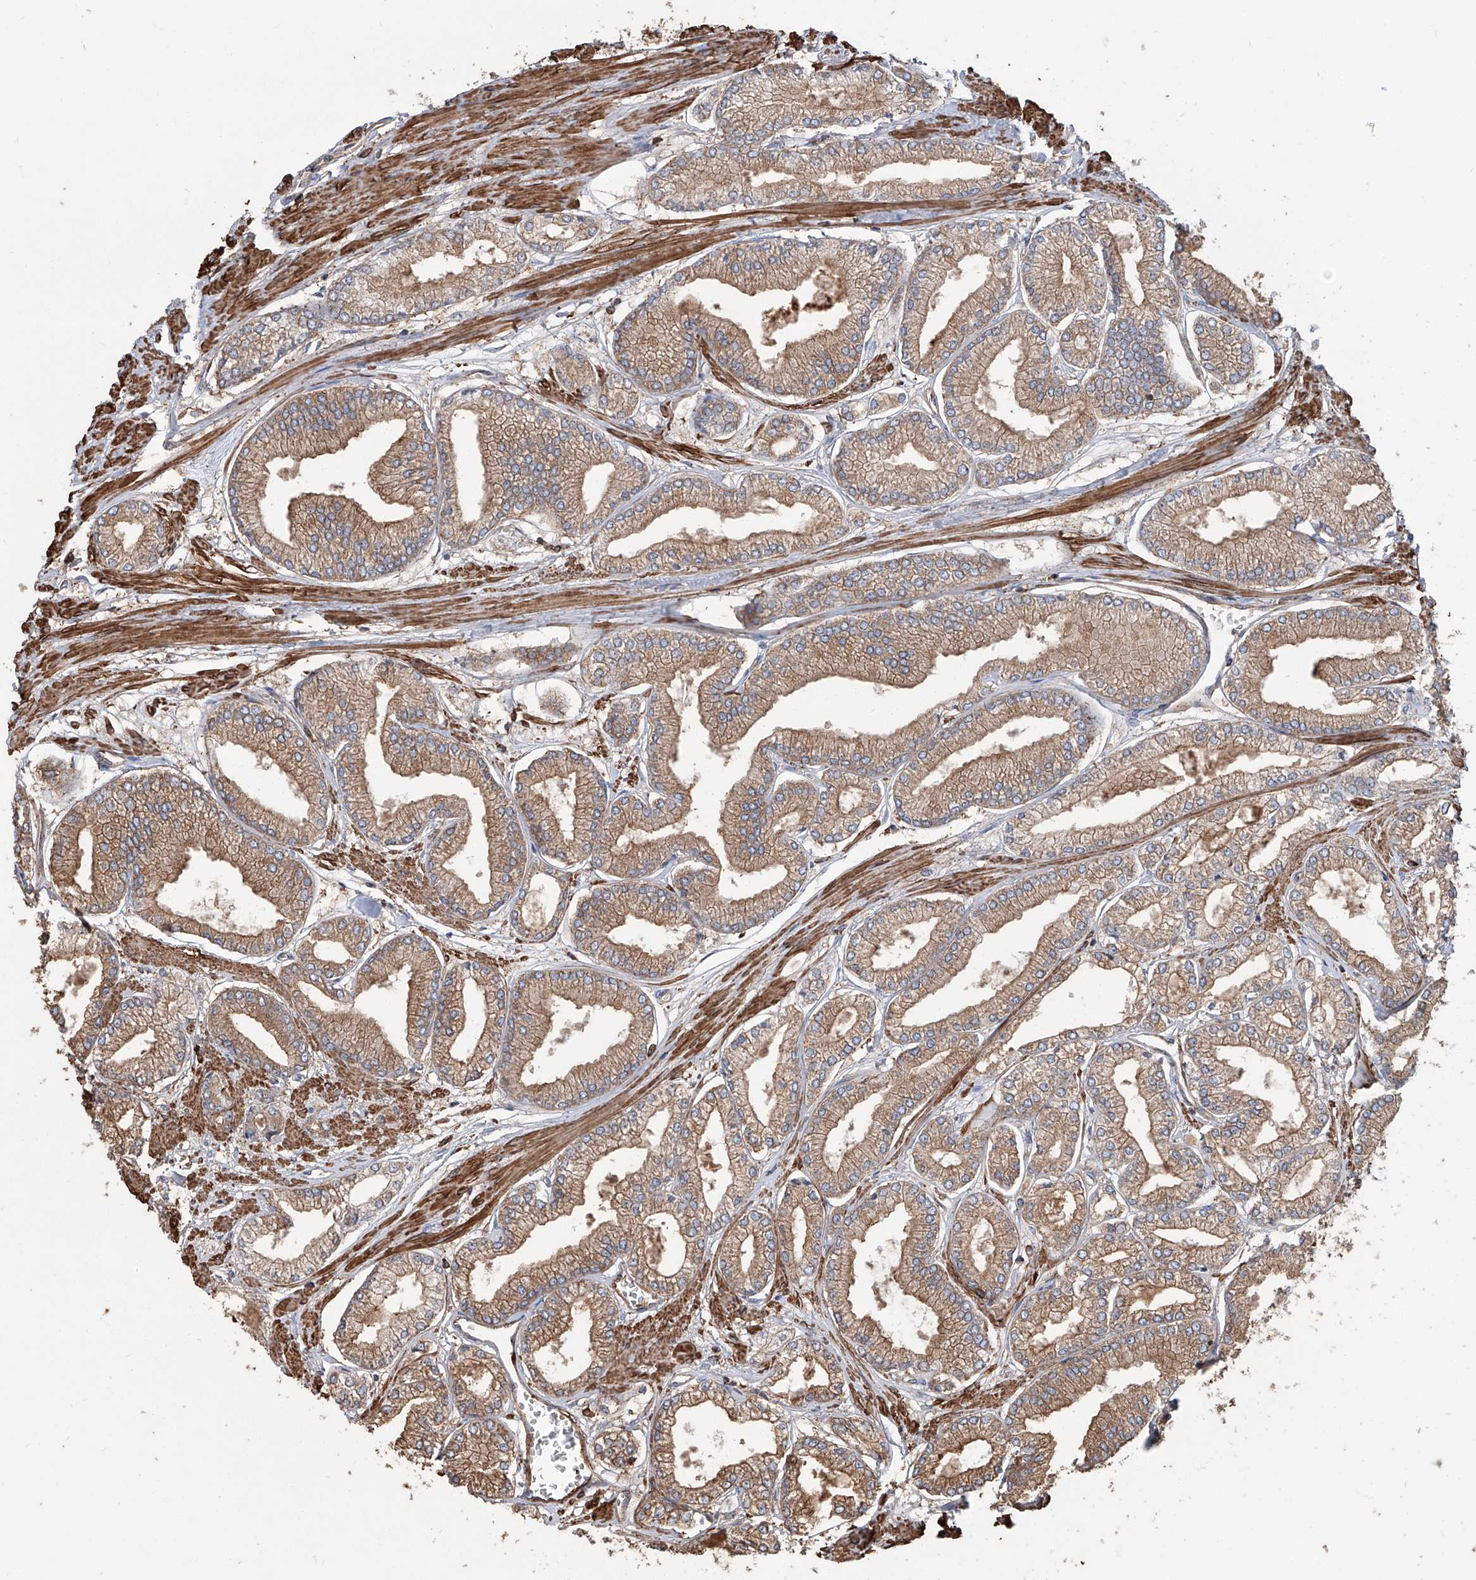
{"staining": {"intensity": "moderate", "quantity": ">75%", "location": "cytoplasmic/membranous"}, "tissue": "prostate cancer", "cell_type": "Tumor cells", "image_type": "cancer", "snomed": [{"axis": "morphology", "description": "Adenocarcinoma, Low grade"}, {"axis": "topography", "description": "Prostate"}], "caption": "DAB immunohistochemical staining of adenocarcinoma (low-grade) (prostate) exhibits moderate cytoplasmic/membranous protein staining in about >75% of tumor cells.", "gene": "PIEZO2", "patient": {"sex": "male", "age": 52}}